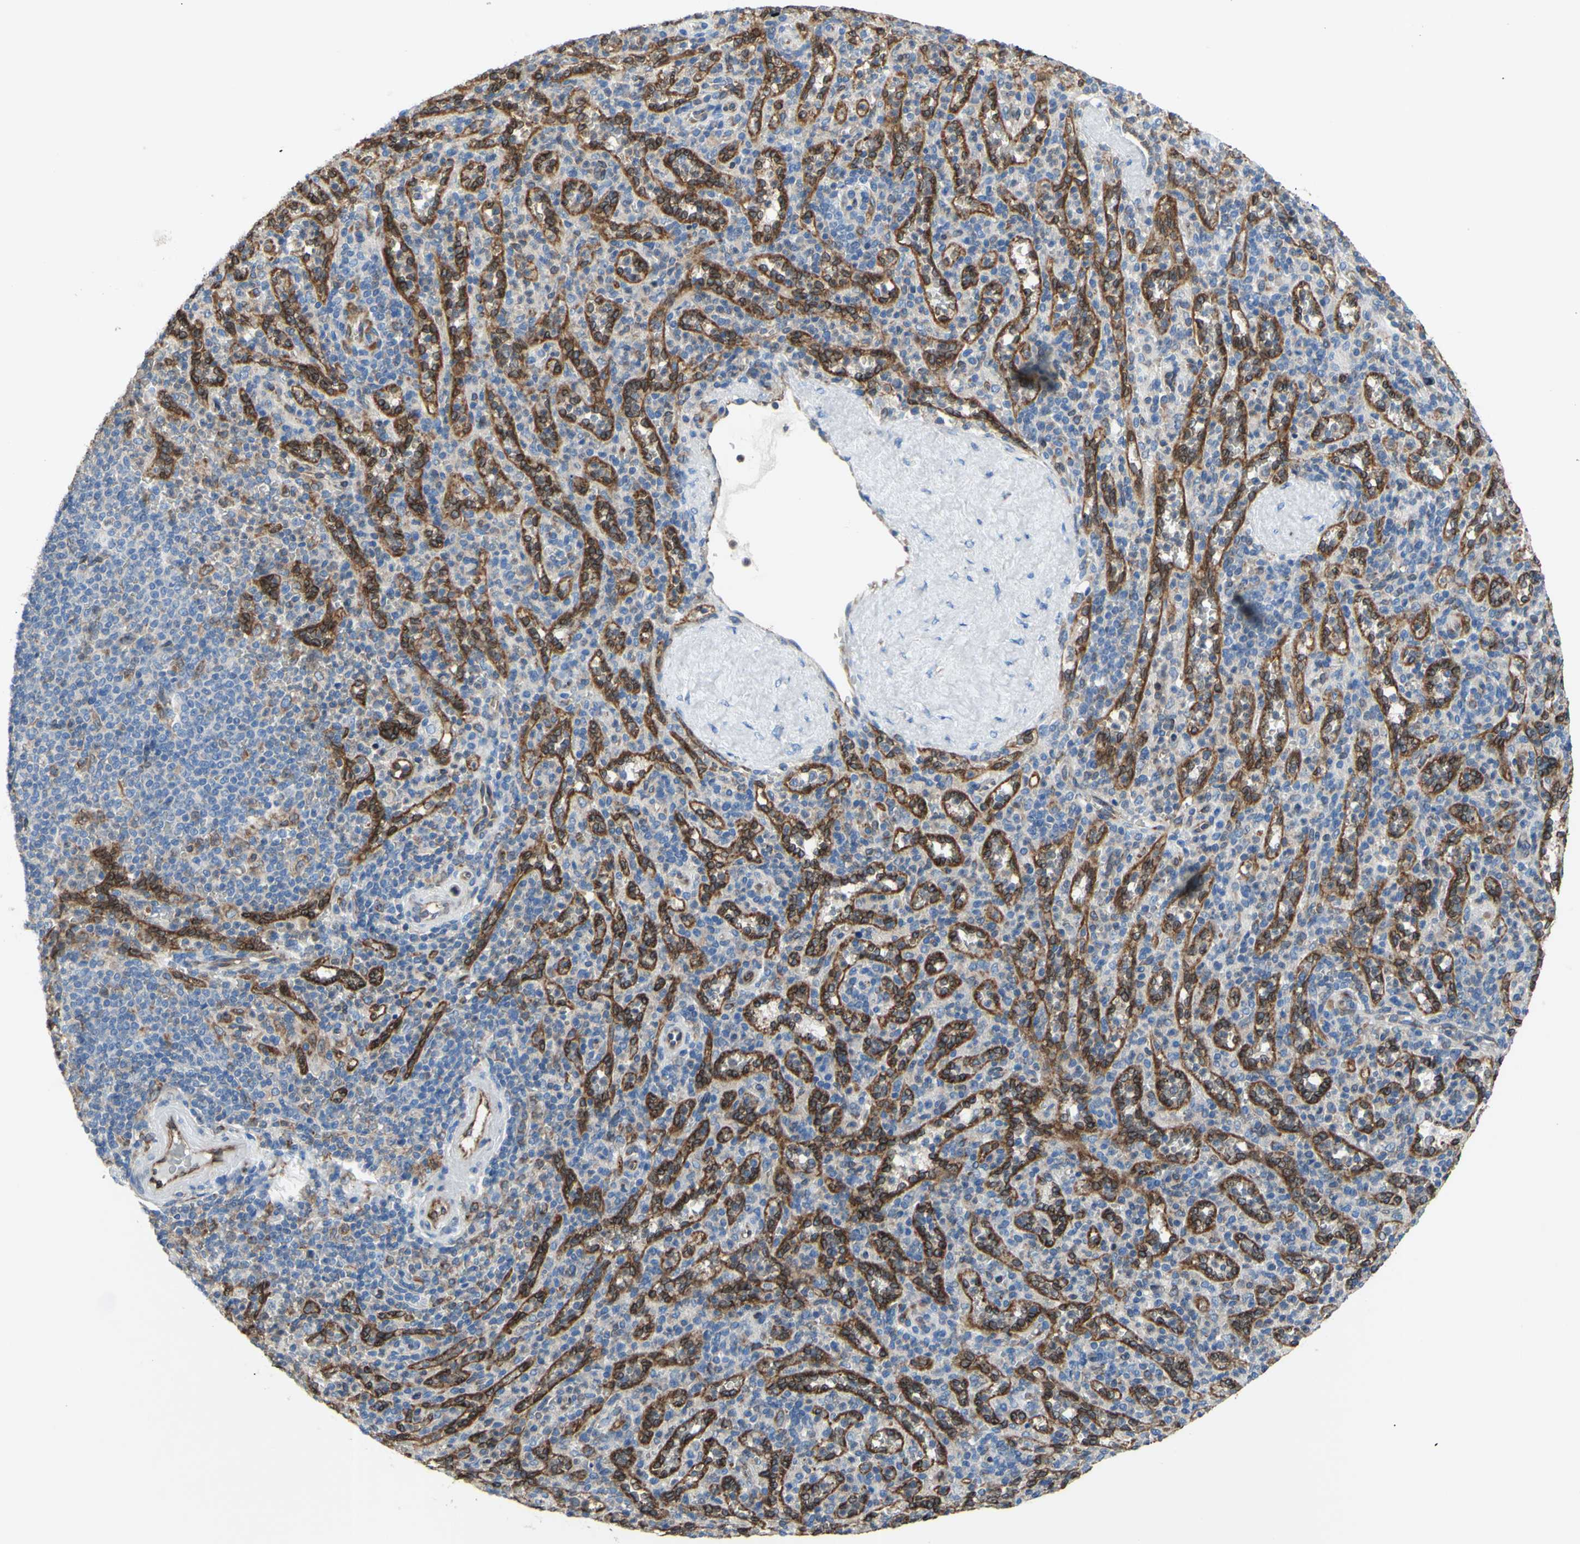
{"staining": {"intensity": "negative", "quantity": "none", "location": "none"}, "tissue": "spleen", "cell_type": "Cells in red pulp", "image_type": "normal", "snomed": [{"axis": "morphology", "description": "Normal tissue, NOS"}, {"axis": "topography", "description": "Spleen"}], "caption": "This is an immunohistochemistry (IHC) micrograph of unremarkable human spleen. There is no positivity in cells in red pulp.", "gene": "MGST2", "patient": {"sex": "male", "age": 36}}